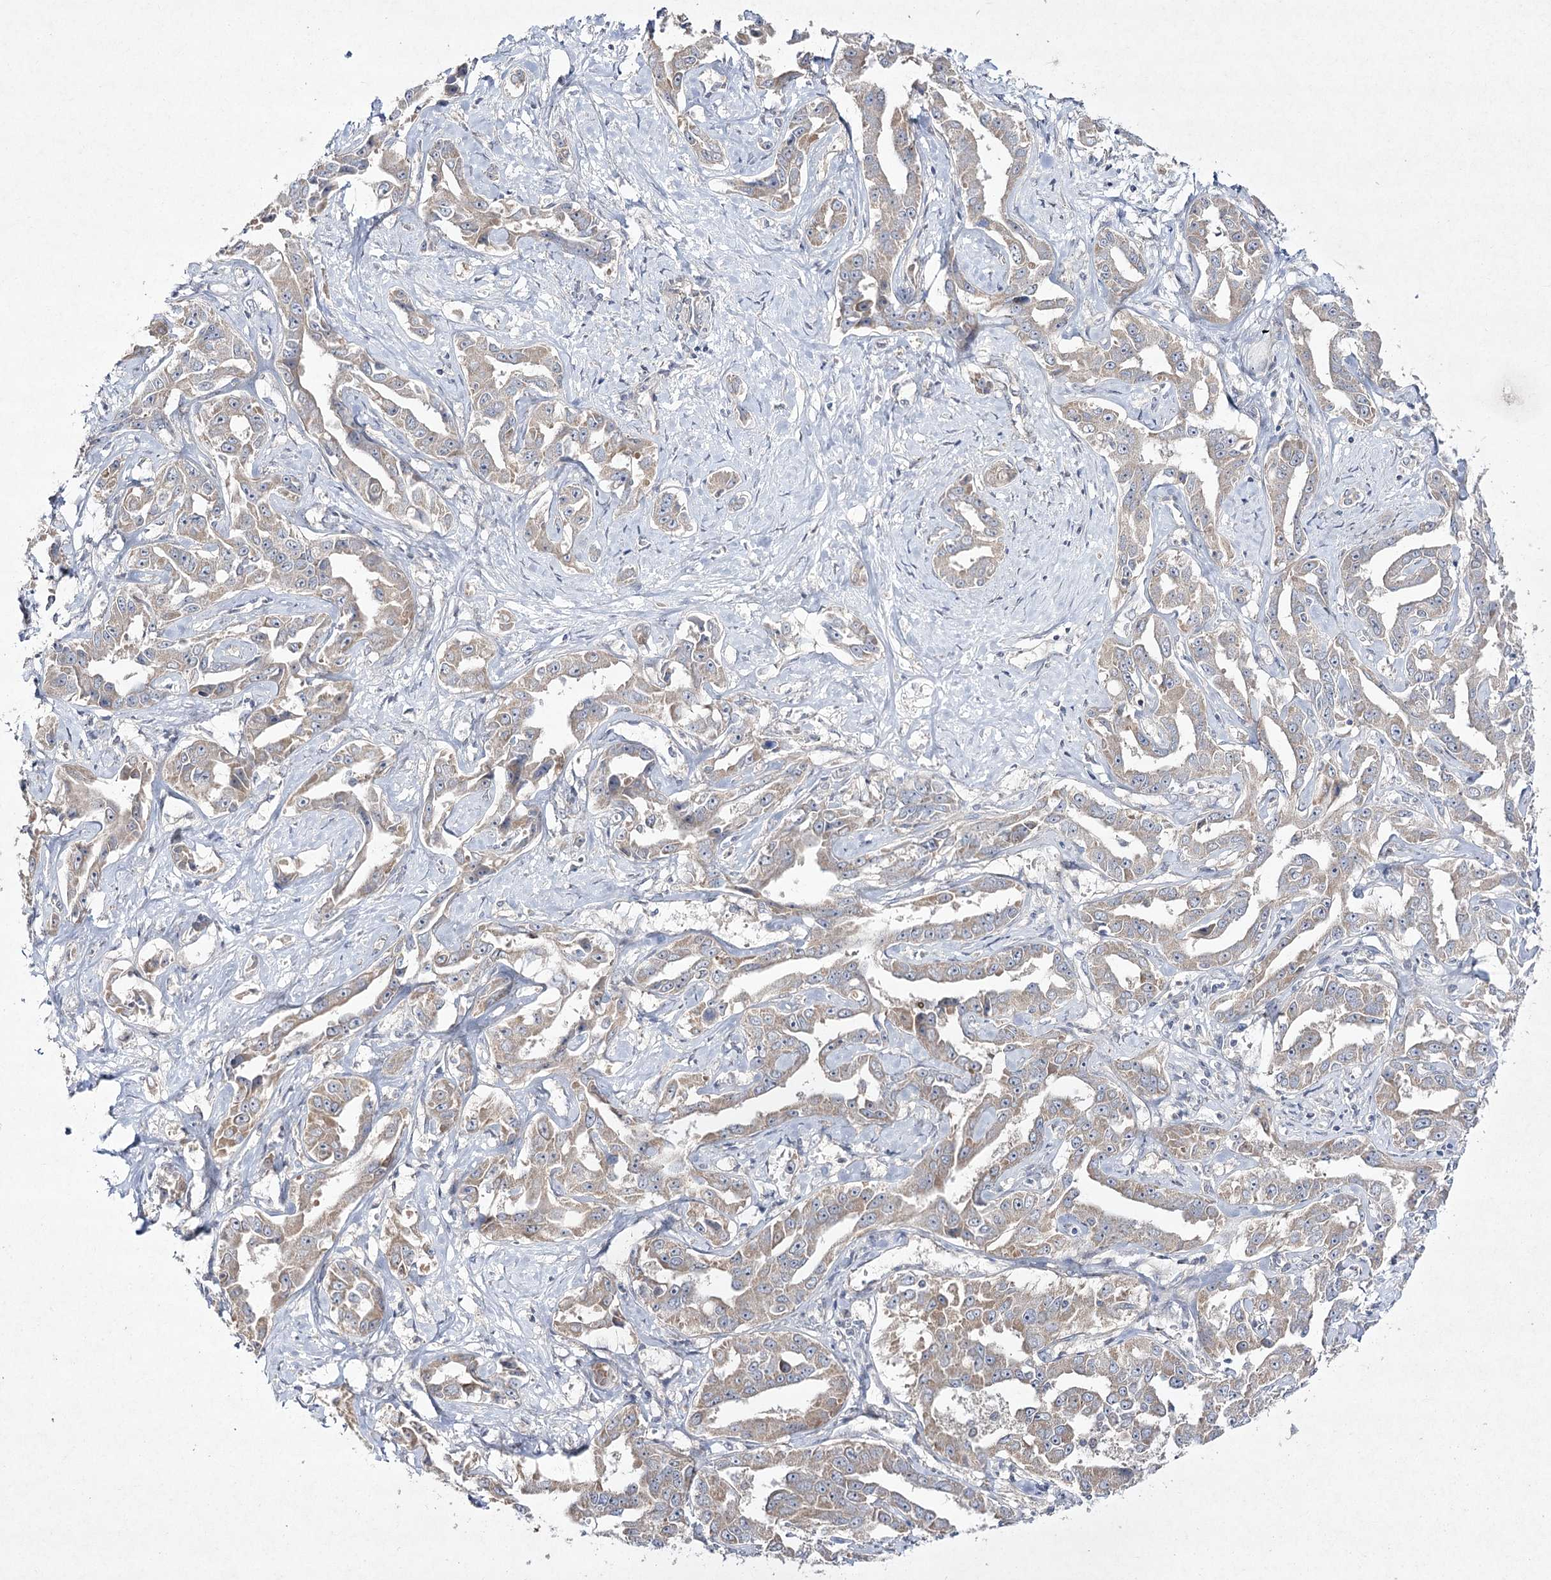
{"staining": {"intensity": "weak", "quantity": "25%-75%", "location": "cytoplasmic/membranous"}, "tissue": "liver cancer", "cell_type": "Tumor cells", "image_type": "cancer", "snomed": [{"axis": "morphology", "description": "Cholangiocarcinoma"}, {"axis": "topography", "description": "Liver"}], "caption": "Tumor cells display low levels of weak cytoplasmic/membranous expression in approximately 25%-75% of cells in human liver cholangiocarcinoma.", "gene": "FANCL", "patient": {"sex": "male", "age": 59}}